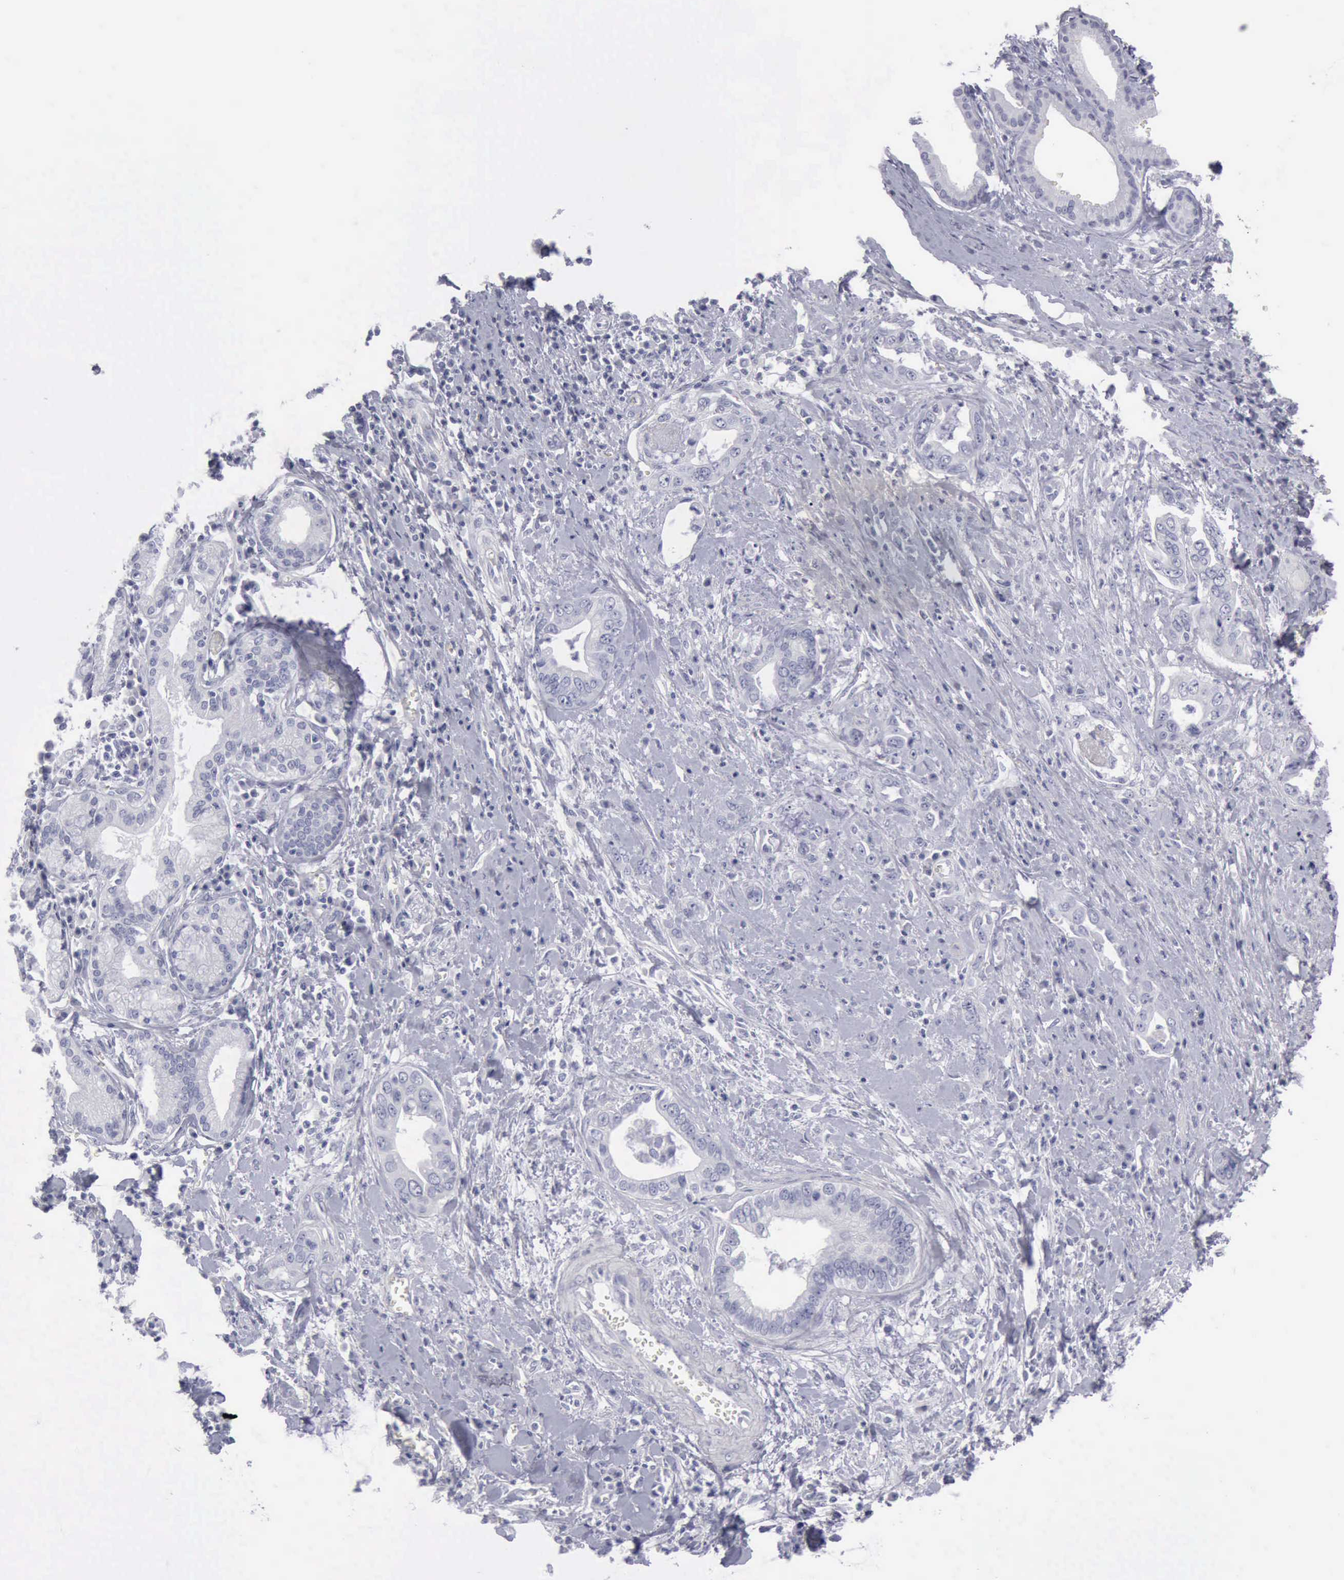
{"staining": {"intensity": "negative", "quantity": "none", "location": "none"}, "tissue": "pancreatic cancer", "cell_type": "Tumor cells", "image_type": "cancer", "snomed": [{"axis": "morphology", "description": "Adenocarcinoma, NOS"}, {"axis": "topography", "description": "Pancreas"}], "caption": "Pancreatic adenocarcinoma stained for a protein using immunohistochemistry (IHC) demonstrates no expression tumor cells.", "gene": "KRT13", "patient": {"sex": "male", "age": 69}}